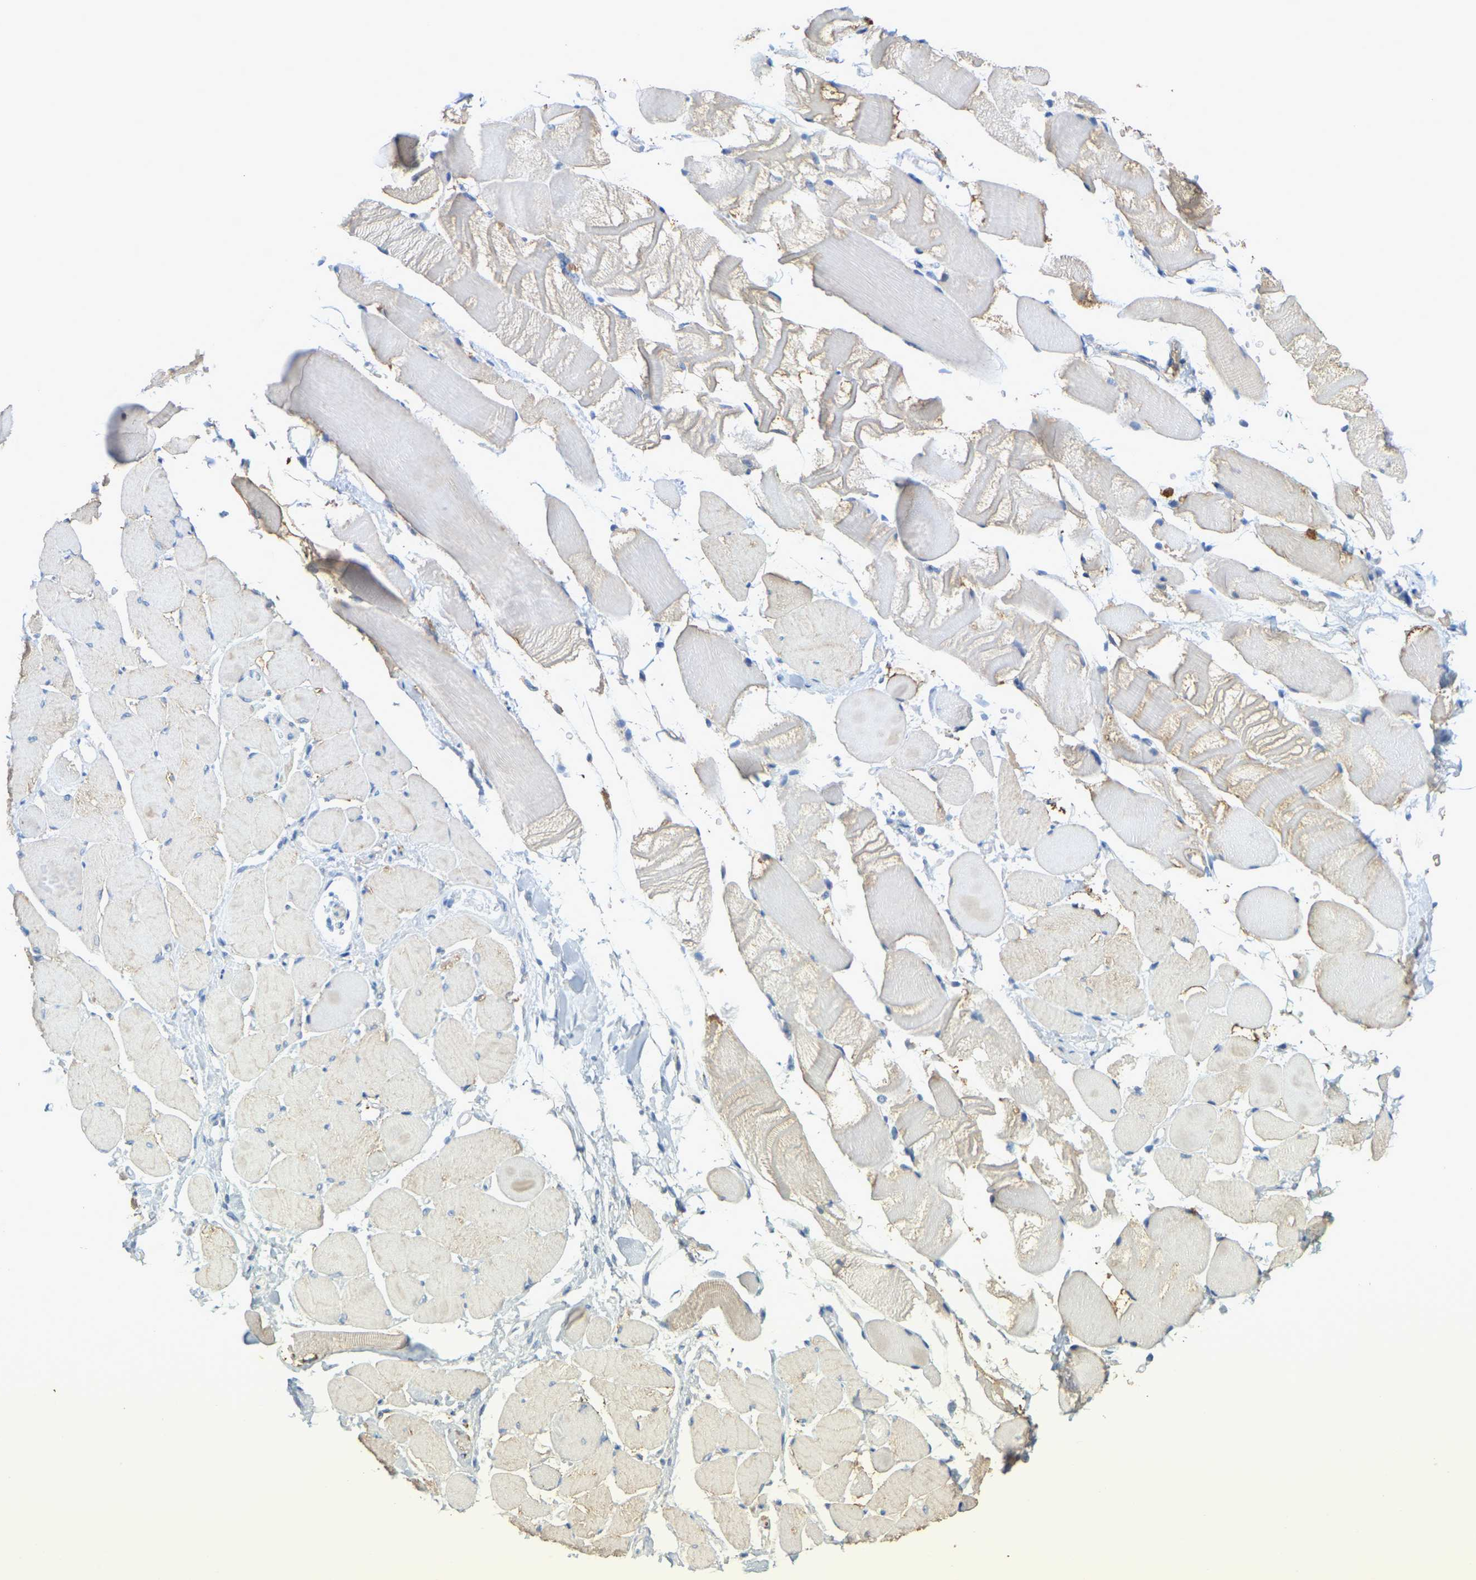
{"staining": {"intensity": "weak", "quantity": "25%-75%", "location": "cytoplasmic/membranous"}, "tissue": "skeletal muscle", "cell_type": "Myocytes", "image_type": "normal", "snomed": [{"axis": "morphology", "description": "Normal tissue, NOS"}, {"axis": "topography", "description": "Skeletal muscle"}, {"axis": "topography", "description": "Peripheral nerve tissue"}], "caption": "Skeletal muscle stained with immunohistochemistry reveals weak cytoplasmic/membranous staining in about 25%-75% of myocytes. (Brightfield microscopy of DAB IHC at high magnification).", "gene": "SERPINB5", "patient": {"sex": "female", "age": 84}}